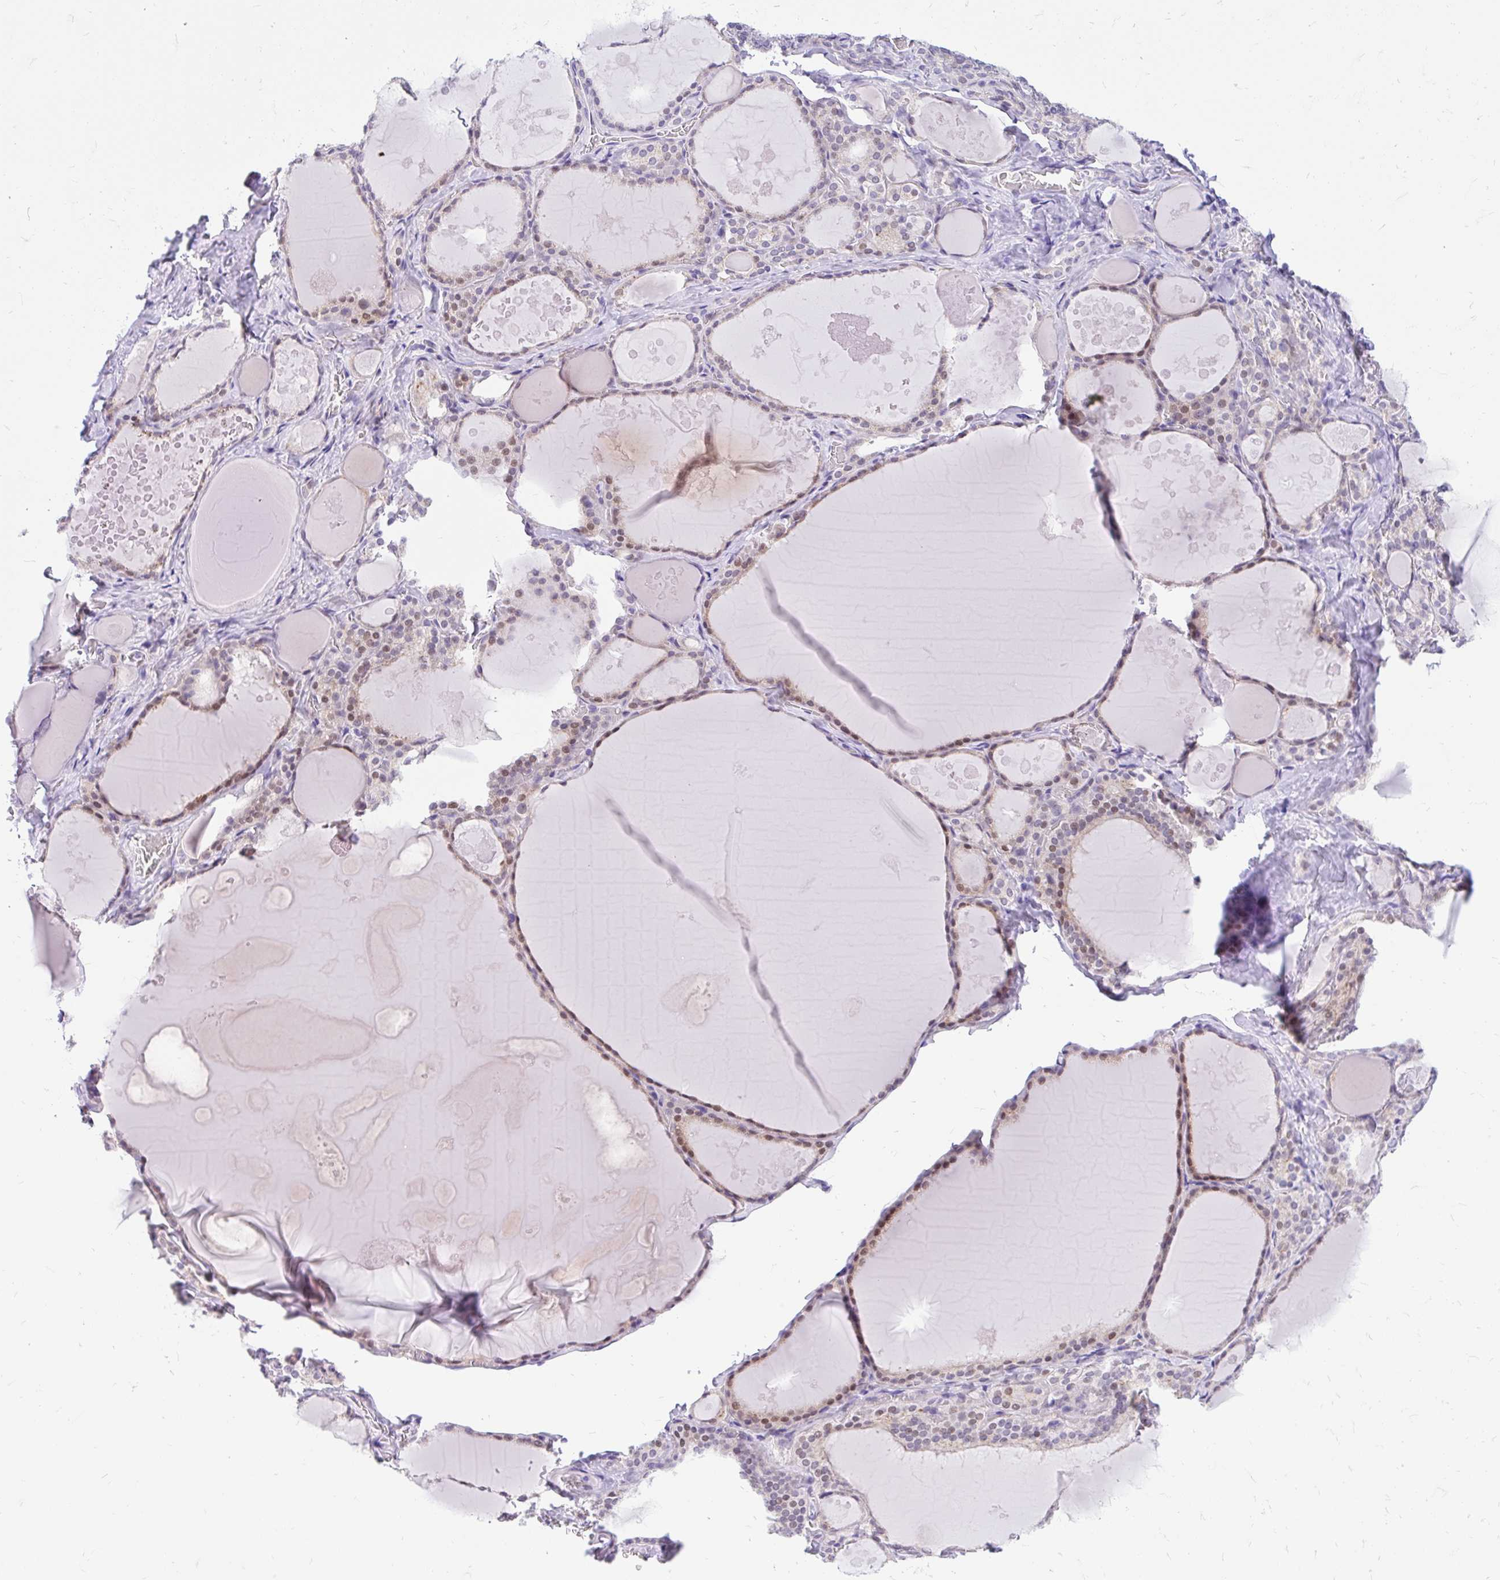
{"staining": {"intensity": "moderate", "quantity": "25%-75%", "location": "nuclear"}, "tissue": "thyroid gland", "cell_type": "Glandular cells", "image_type": "normal", "snomed": [{"axis": "morphology", "description": "Normal tissue, NOS"}, {"axis": "topography", "description": "Thyroid gland"}], "caption": "Human thyroid gland stained with a brown dye displays moderate nuclear positive expression in about 25%-75% of glandular cells.", "gene": "GLB1L2", "patient": {"sex": "male", "age": 56}}